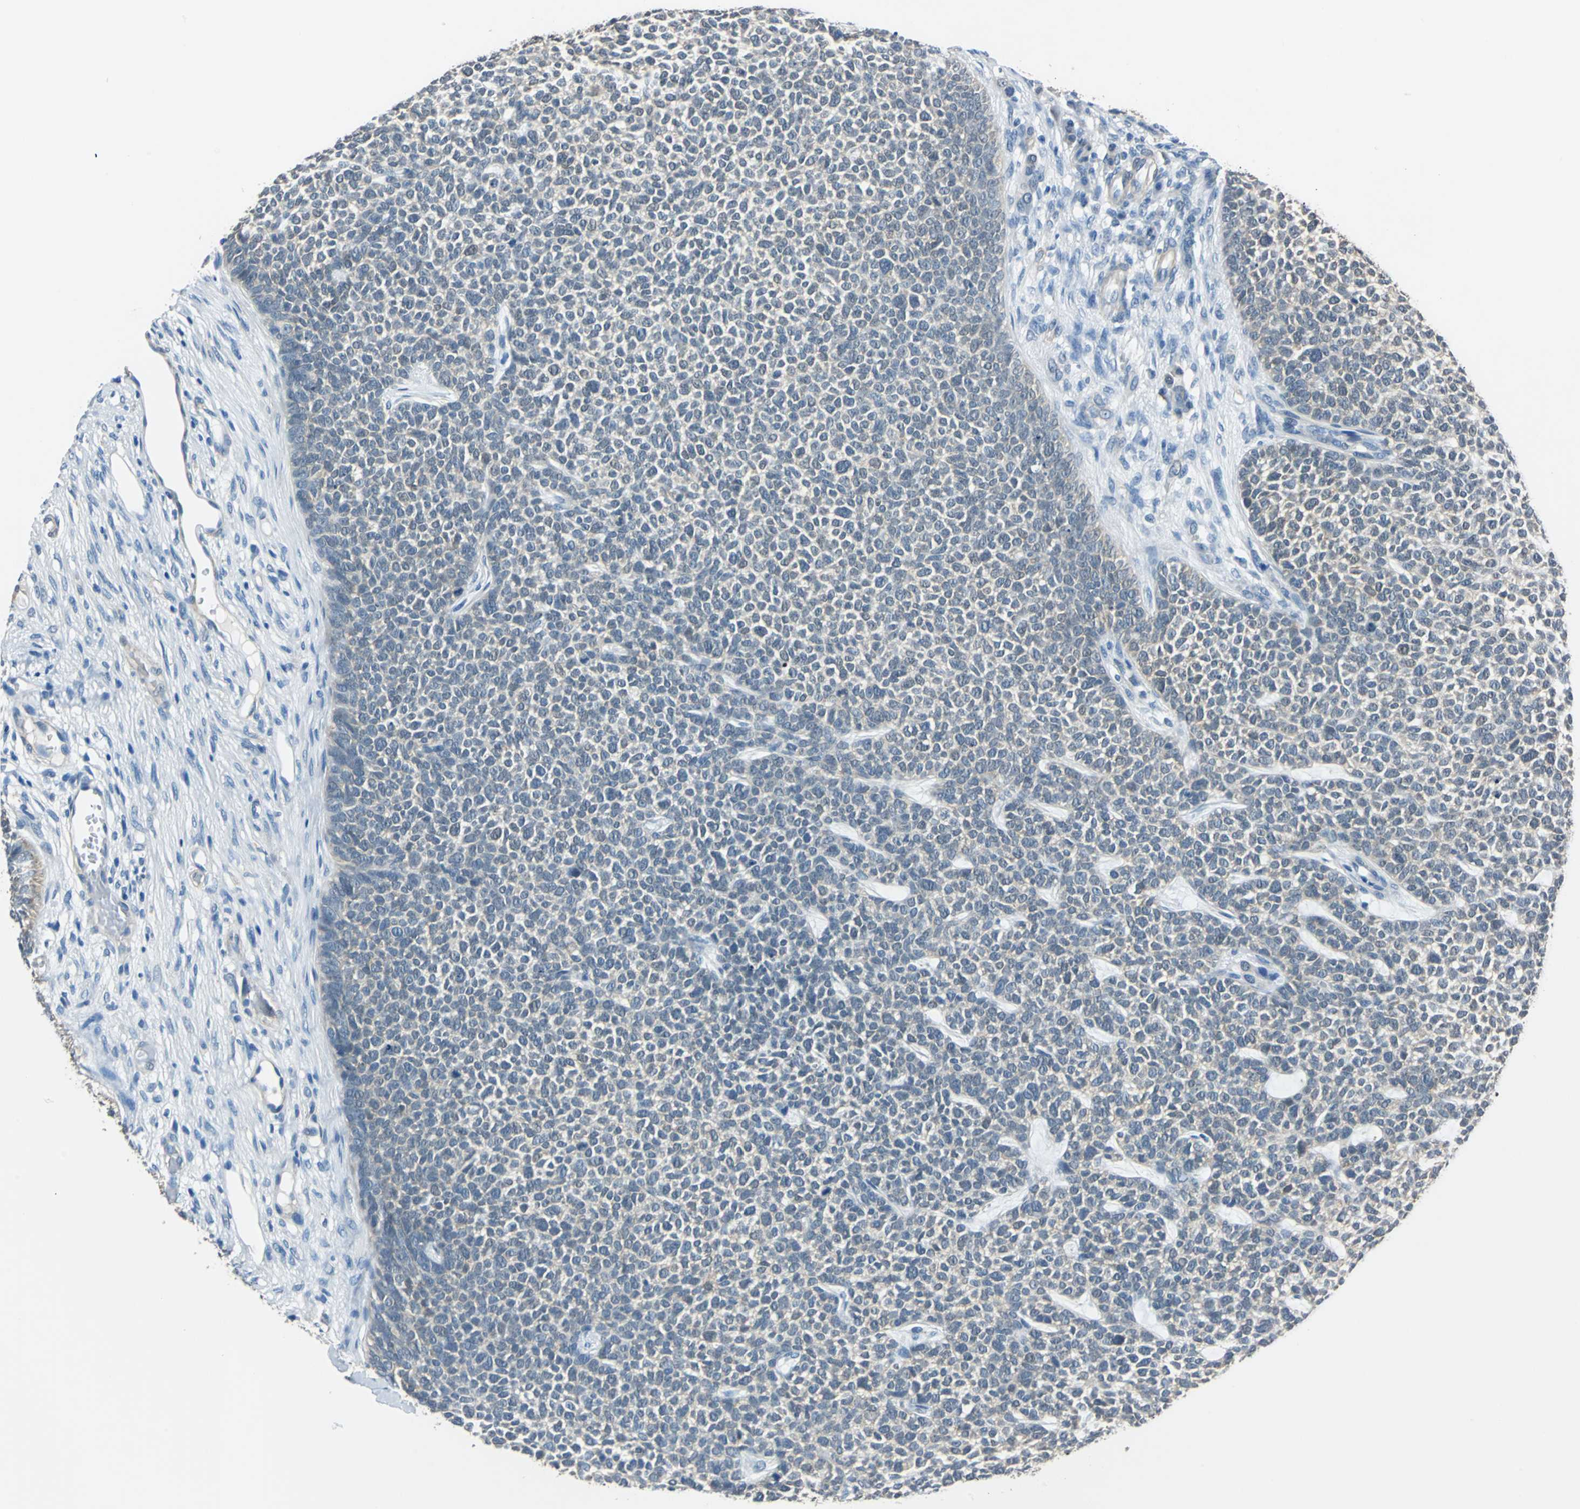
{"staining": {"intensity": "weak", "quantity": "25%-75%", "location": "cytoplasmic/membranous"}, "tissue": "skin cancer", "cell_type": "Tumor cells", "image_type": "cancer", "snomed": [{"axis": "morphology", "description": "Basal cell carcinoma"}, {"axis": "topography", "description": "Skin"}], "caption": "Weak cytoplasmic/membranous protein positivity is identified in approximately 25%-75% of tumor cells in skin basal cell carcinoma.", "gene": "FKBP4", "patient": {"sex": "female", "age": 84}}